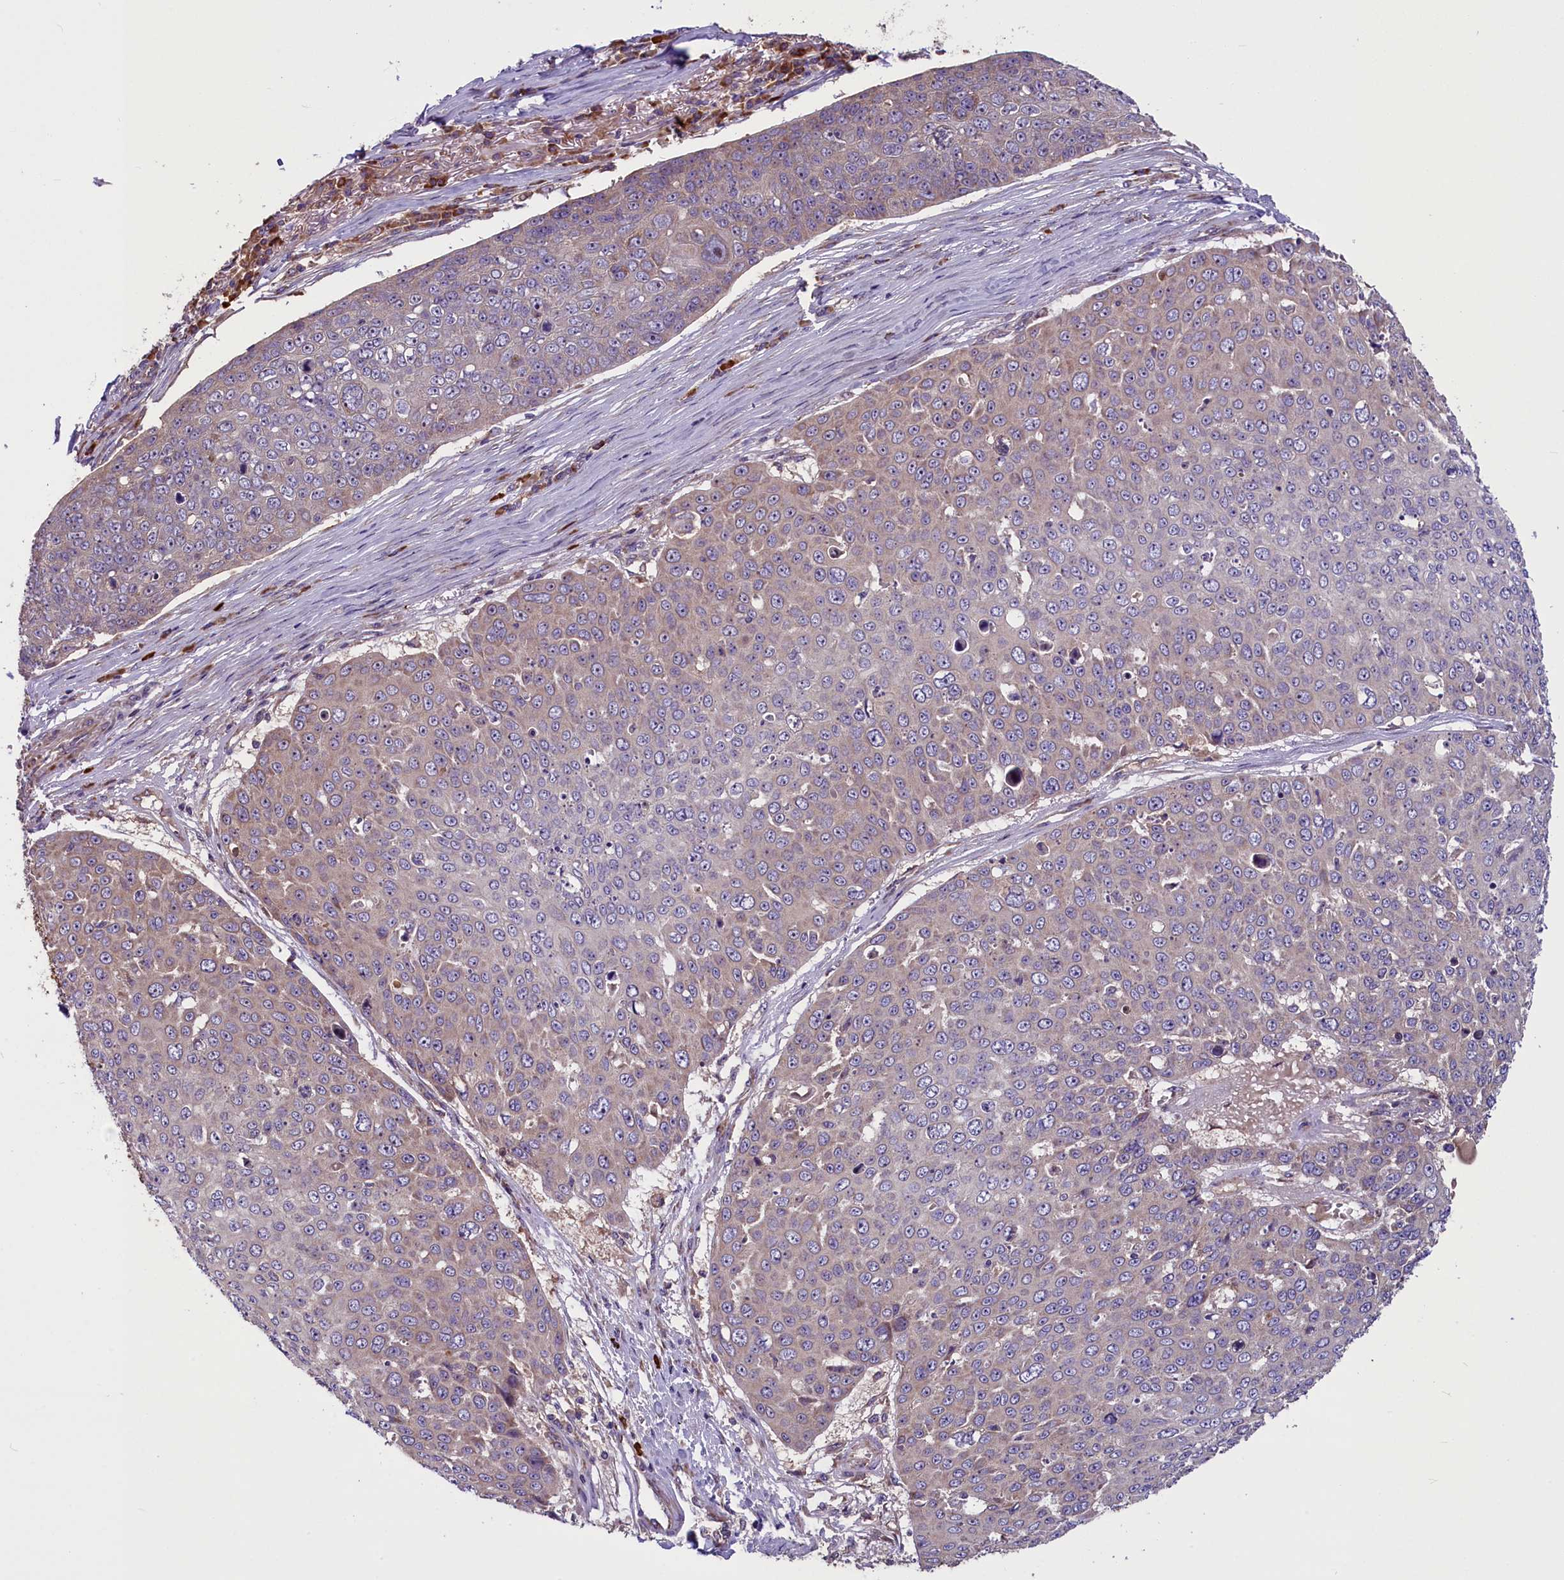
{"staining": {"intensity": "weak", "quantity": "<25%", "location": "cytoplasmic/membranous"}, "tissue": "skin cancer", "cell_type": "Tumor cells", "image_type": "cancer", "snomed": [{"axis": "morphology", "description": "Squamous cell carcinoma, NOS"}, {"axis": "topography", "description": "Skin"}], "caption": "A photomicrograph of skin cancer stained for a protein demonstrates no brown staining in tumor cells.", "gene": "FRY", "patient": {"sex": "male", "age": 71}}